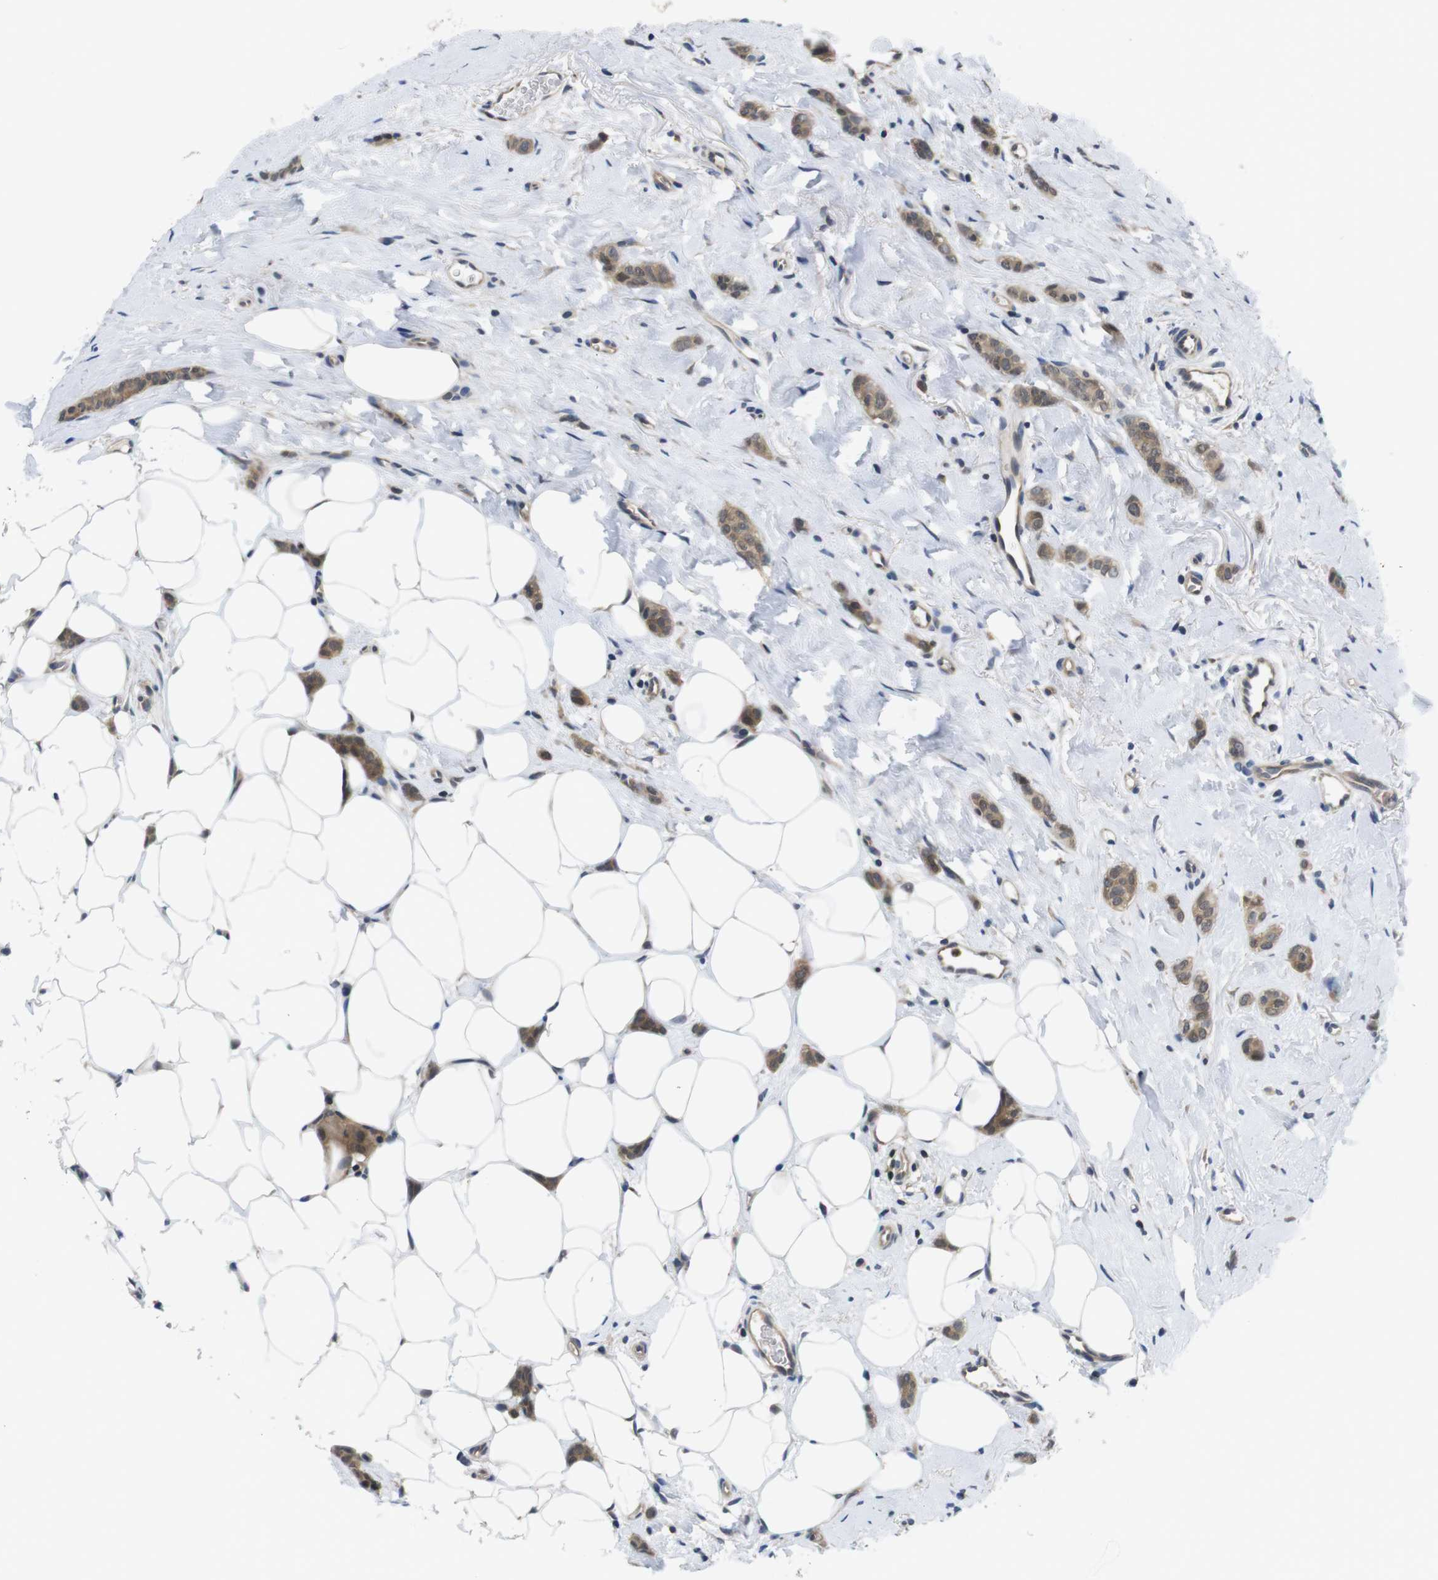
{"staining": {"intensity": "moderate", "quantity": "25%-75%", "location": "cytoplasmic/membranous"}, "tissue": "breast cancer", "cell_type": "Tumor cells", "image_type": "cancer", "snomed": [{"axis": "morphology", "description": "Lobular carcinoma"}, {"axis": "topography", "description": "Skin"}, {"axis": "topography", "description": "Breast"}], "caption": "Protein staining shows moderate cytoplasmic/membranous expression in about 25%-75% of tumor cells in breast lobular carcinoma.", "gene": "FADD", "patient": {"sex": "female", "age": 46}}